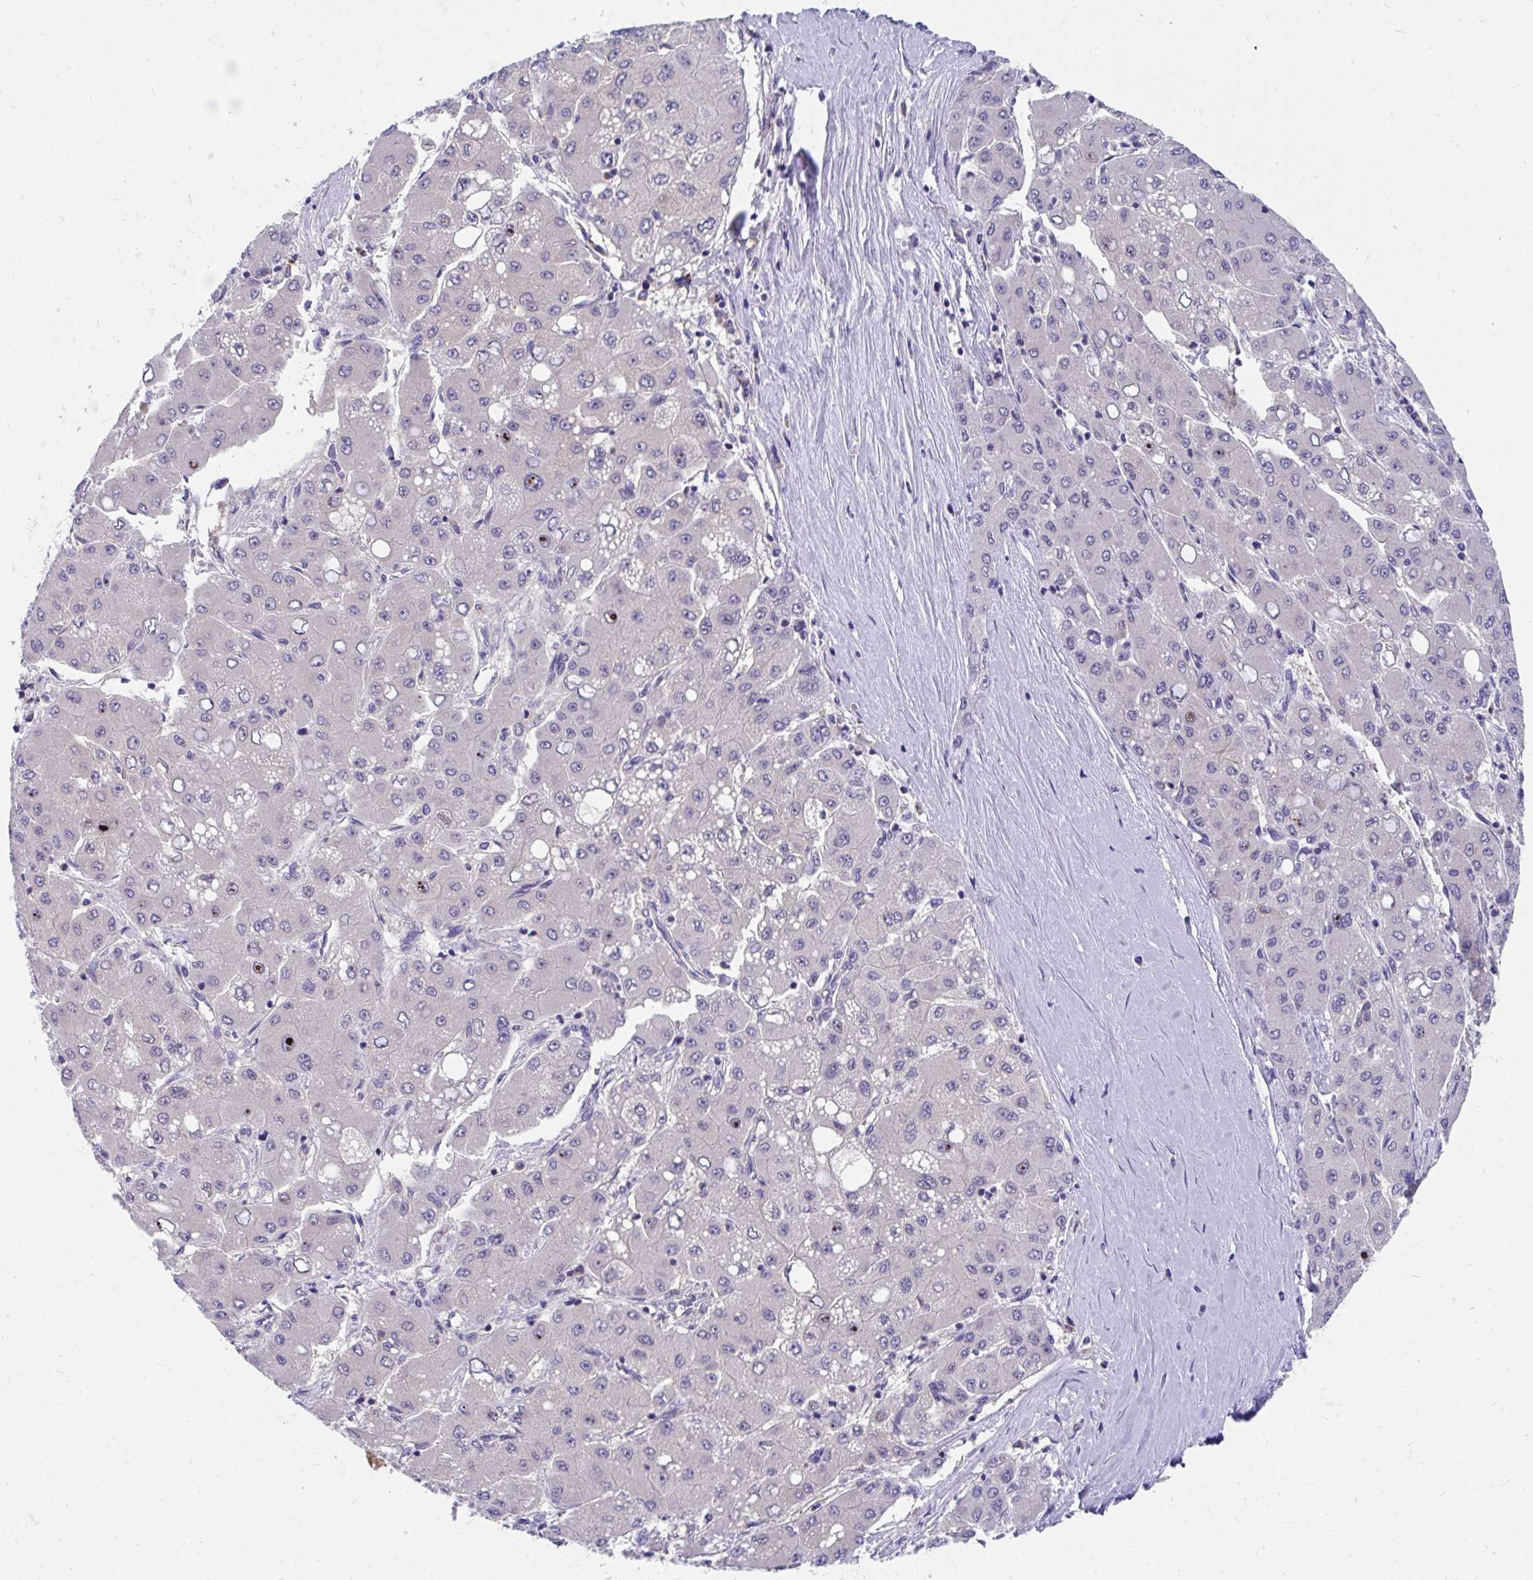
{"staining": {"intensity": "negative", "quantity": "none", "location": "none"}, "tissue": "liver cancer", "cell_type": "Tumor cells", "image_type": "cancer", "snomed": [{"axis": "morphology", "description": "Carcinoma, Hepatocellular, NOS"}, {"axis": "topography", "description": "Liver"}], "caption": "A high-resolution photomicrograph shows IHC staining of hepatocellular carcinoma (liver), which demonstrates no significant expression in tumor cells.", "gene": "FHIP1B", "patient": {"sex": "male", "age": 40}}